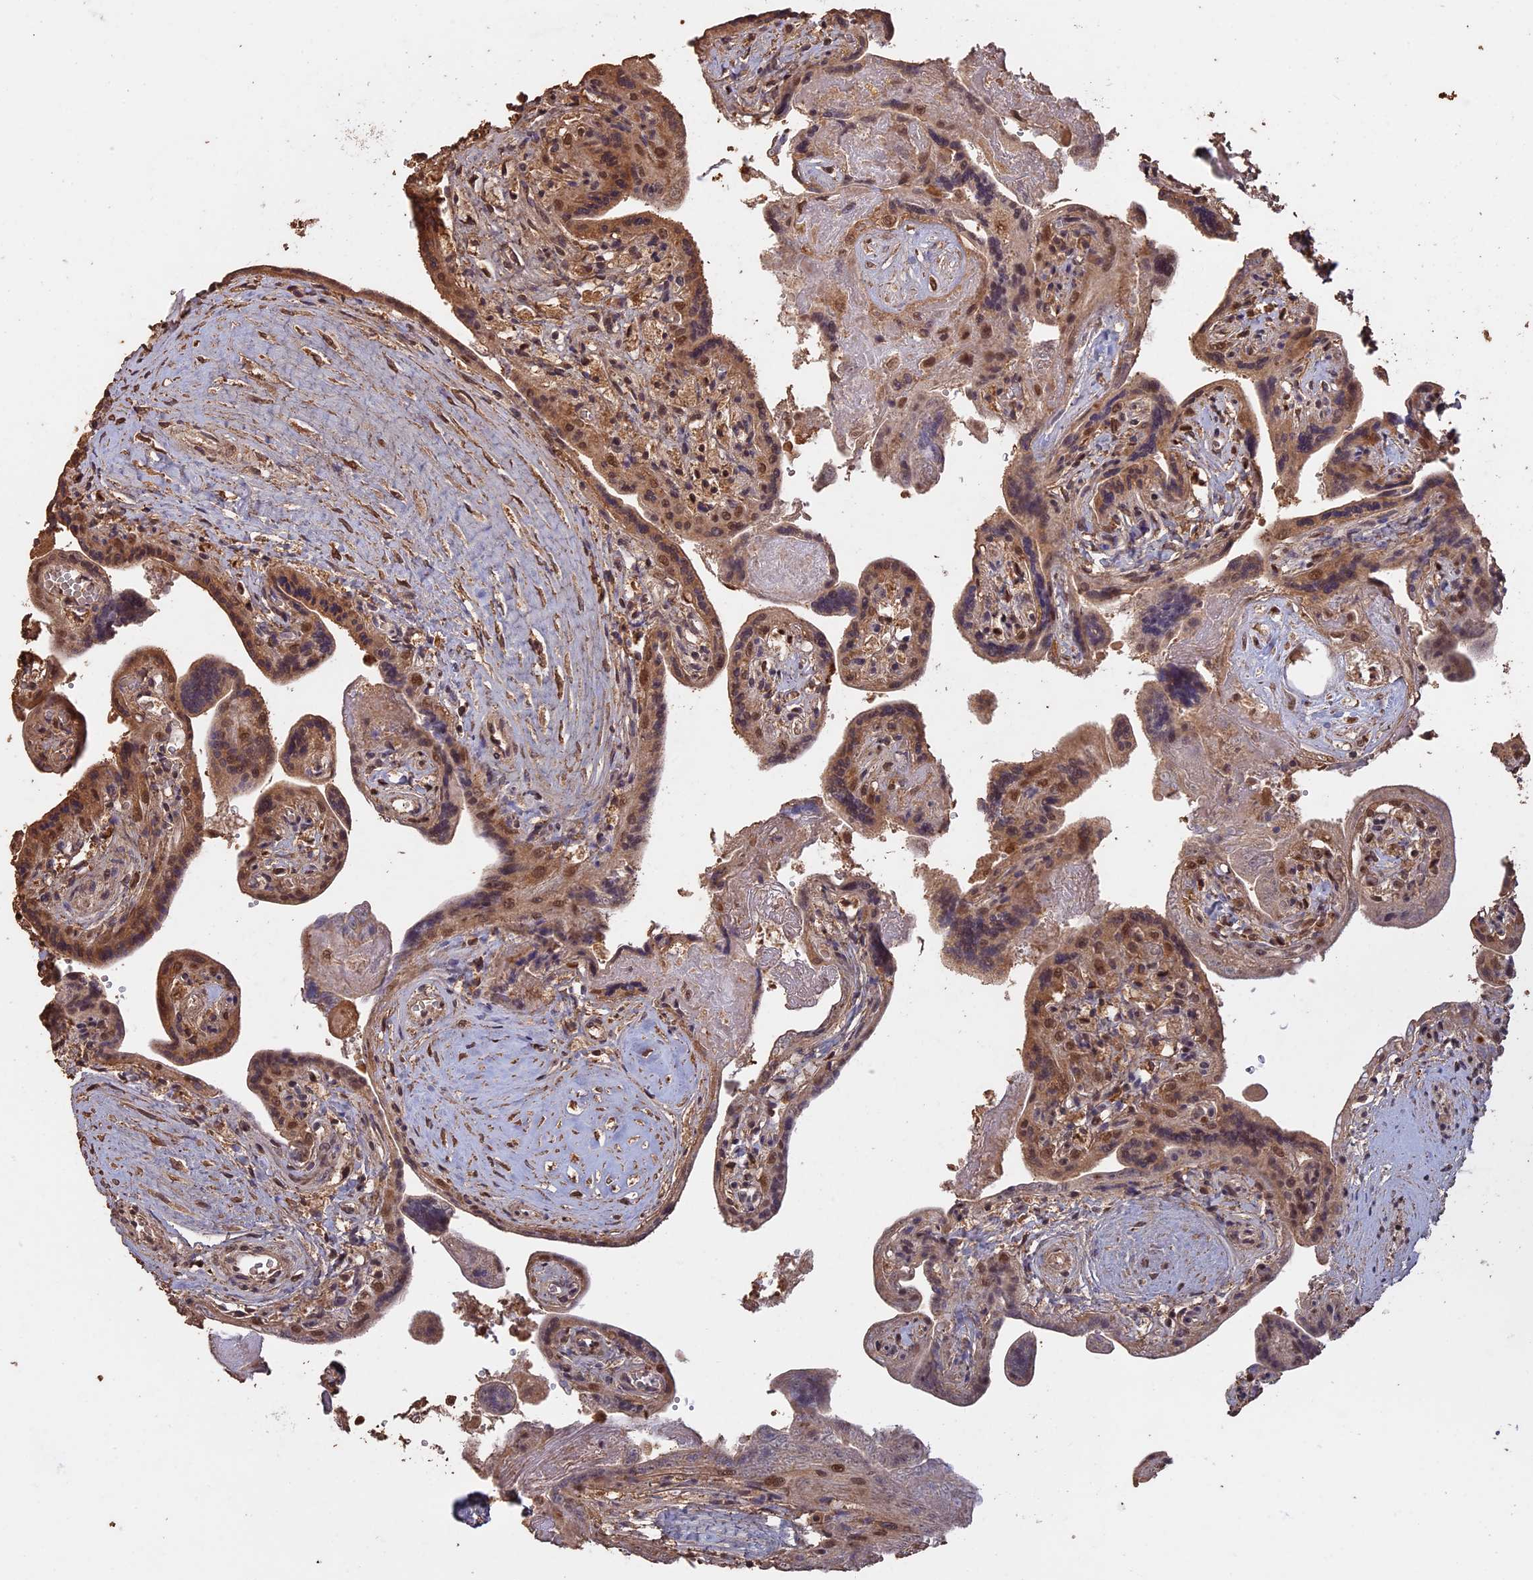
{"staining": {"intensity": "moderate", "quantity": ">75%", "location": "cytoplasmic/membranous"}, "tissue": "placenta", "cell_type": "Trophoblastic cells", "image_type": "normal", "snomed": [{"axis": "morphology", "description": "Normal tissue, NOS"}, {"axis": "topography", "description": "Placenta"}], "caption": "The micrograph reveals staining of normal placenta, revealing moderate cytoplasmic/membranous protein expression (brown color) within trophoblastic cells. The protein is shown in brown color, while the nuclei are stained blue.", "gene": "PSMC6", "patient": {"sex": "female", "age": 37}}